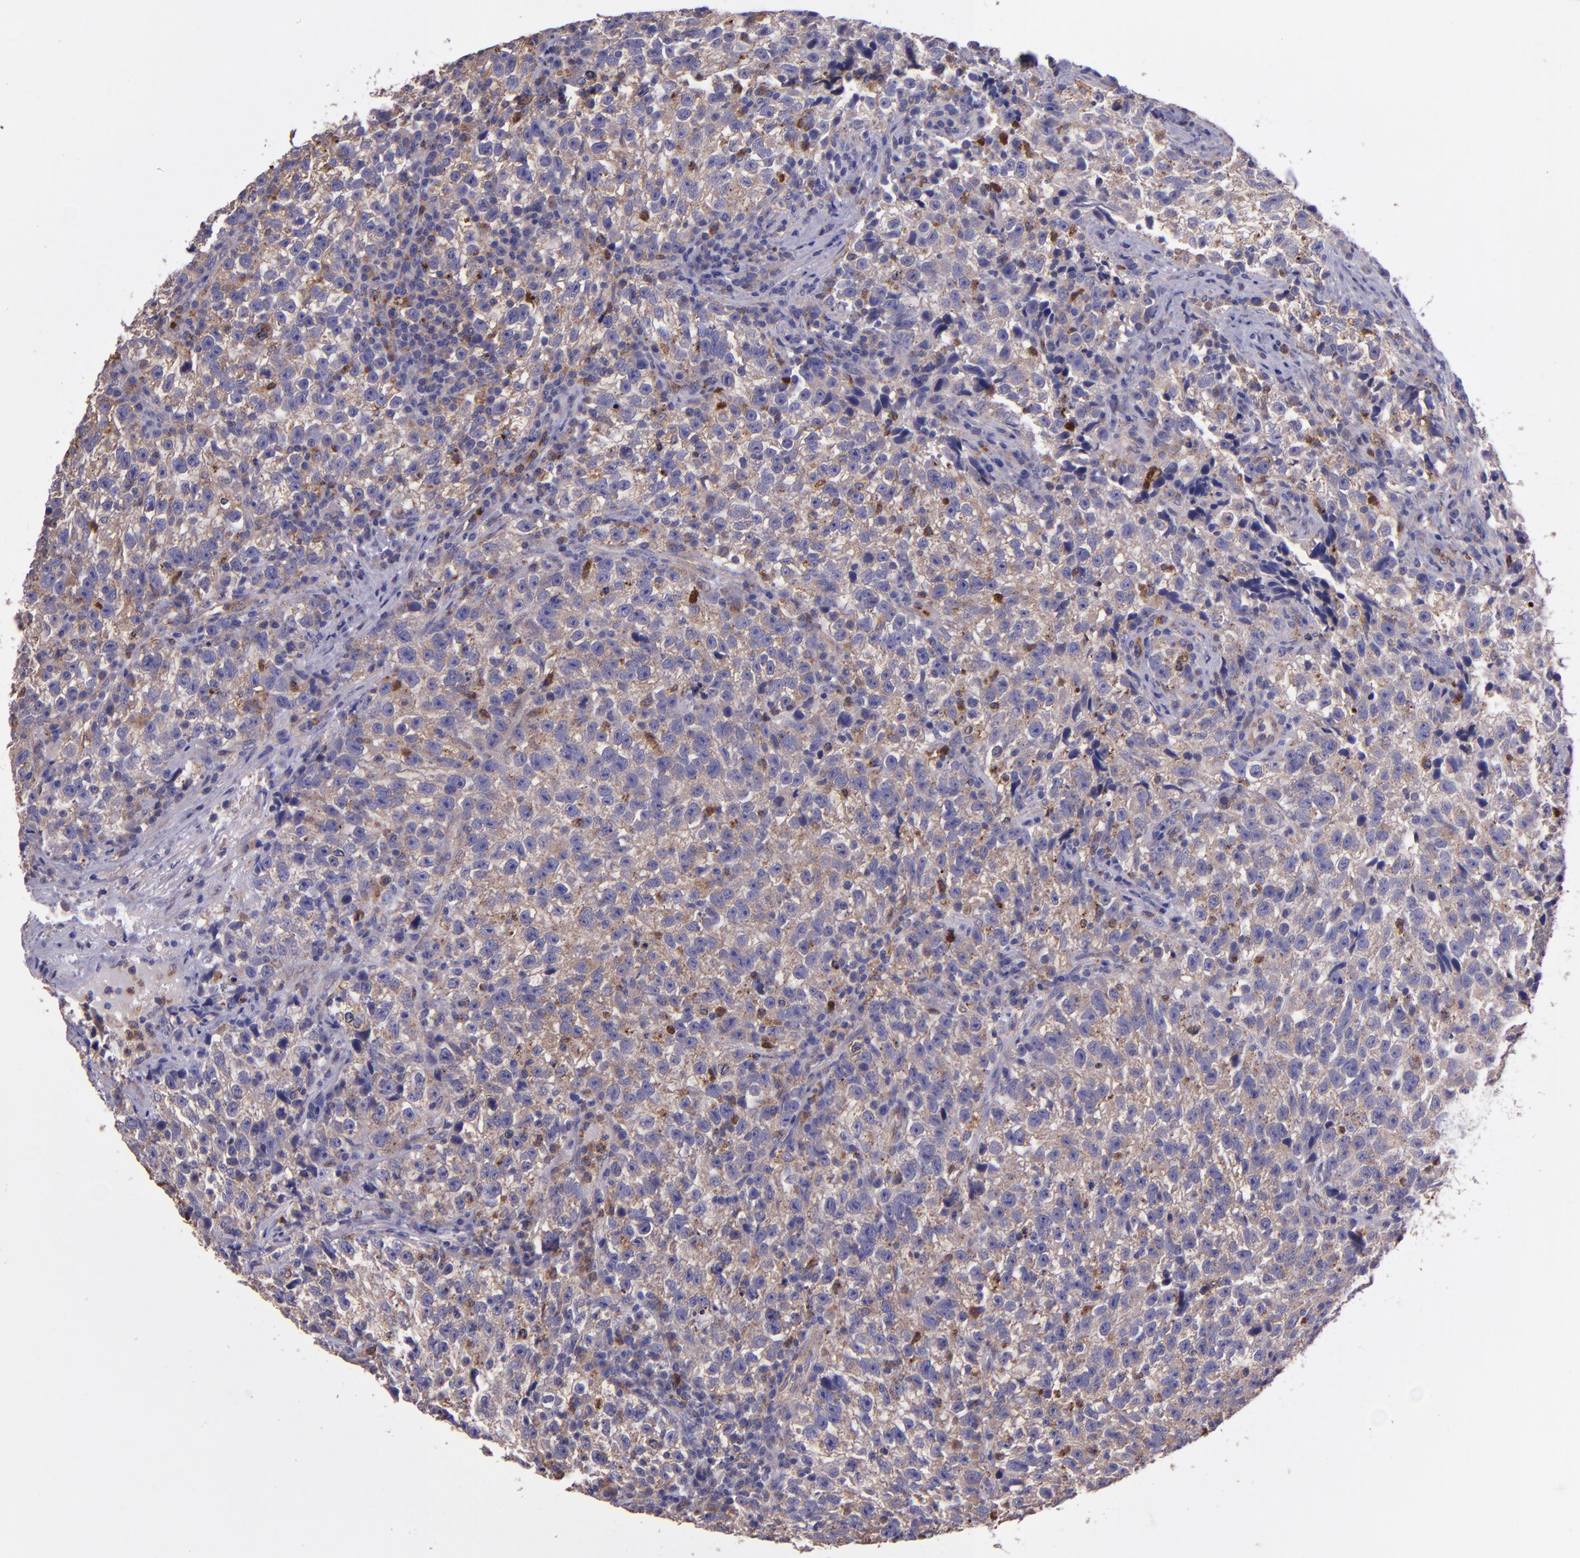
{"staining": {"intensity": "weak", "quantity": ">75%", "location": "cytoplasmic/membranous"}, "tissue": "testis cancer", "cell_type": "Tumor cells", "image_type": "cancer", "snomed": [{"axis": "morphology", "description": "Seminoma, NOS"}, {"axis": "topography", "description": "Testis"}], "caption": "Protein staining of seminoma (testis) tissue shows weak cytoplasmic/membranous staining in approximately >75% of tumor cells.", "gene": "WASHC1", "patient": {"sex": "male", "age": 38}}